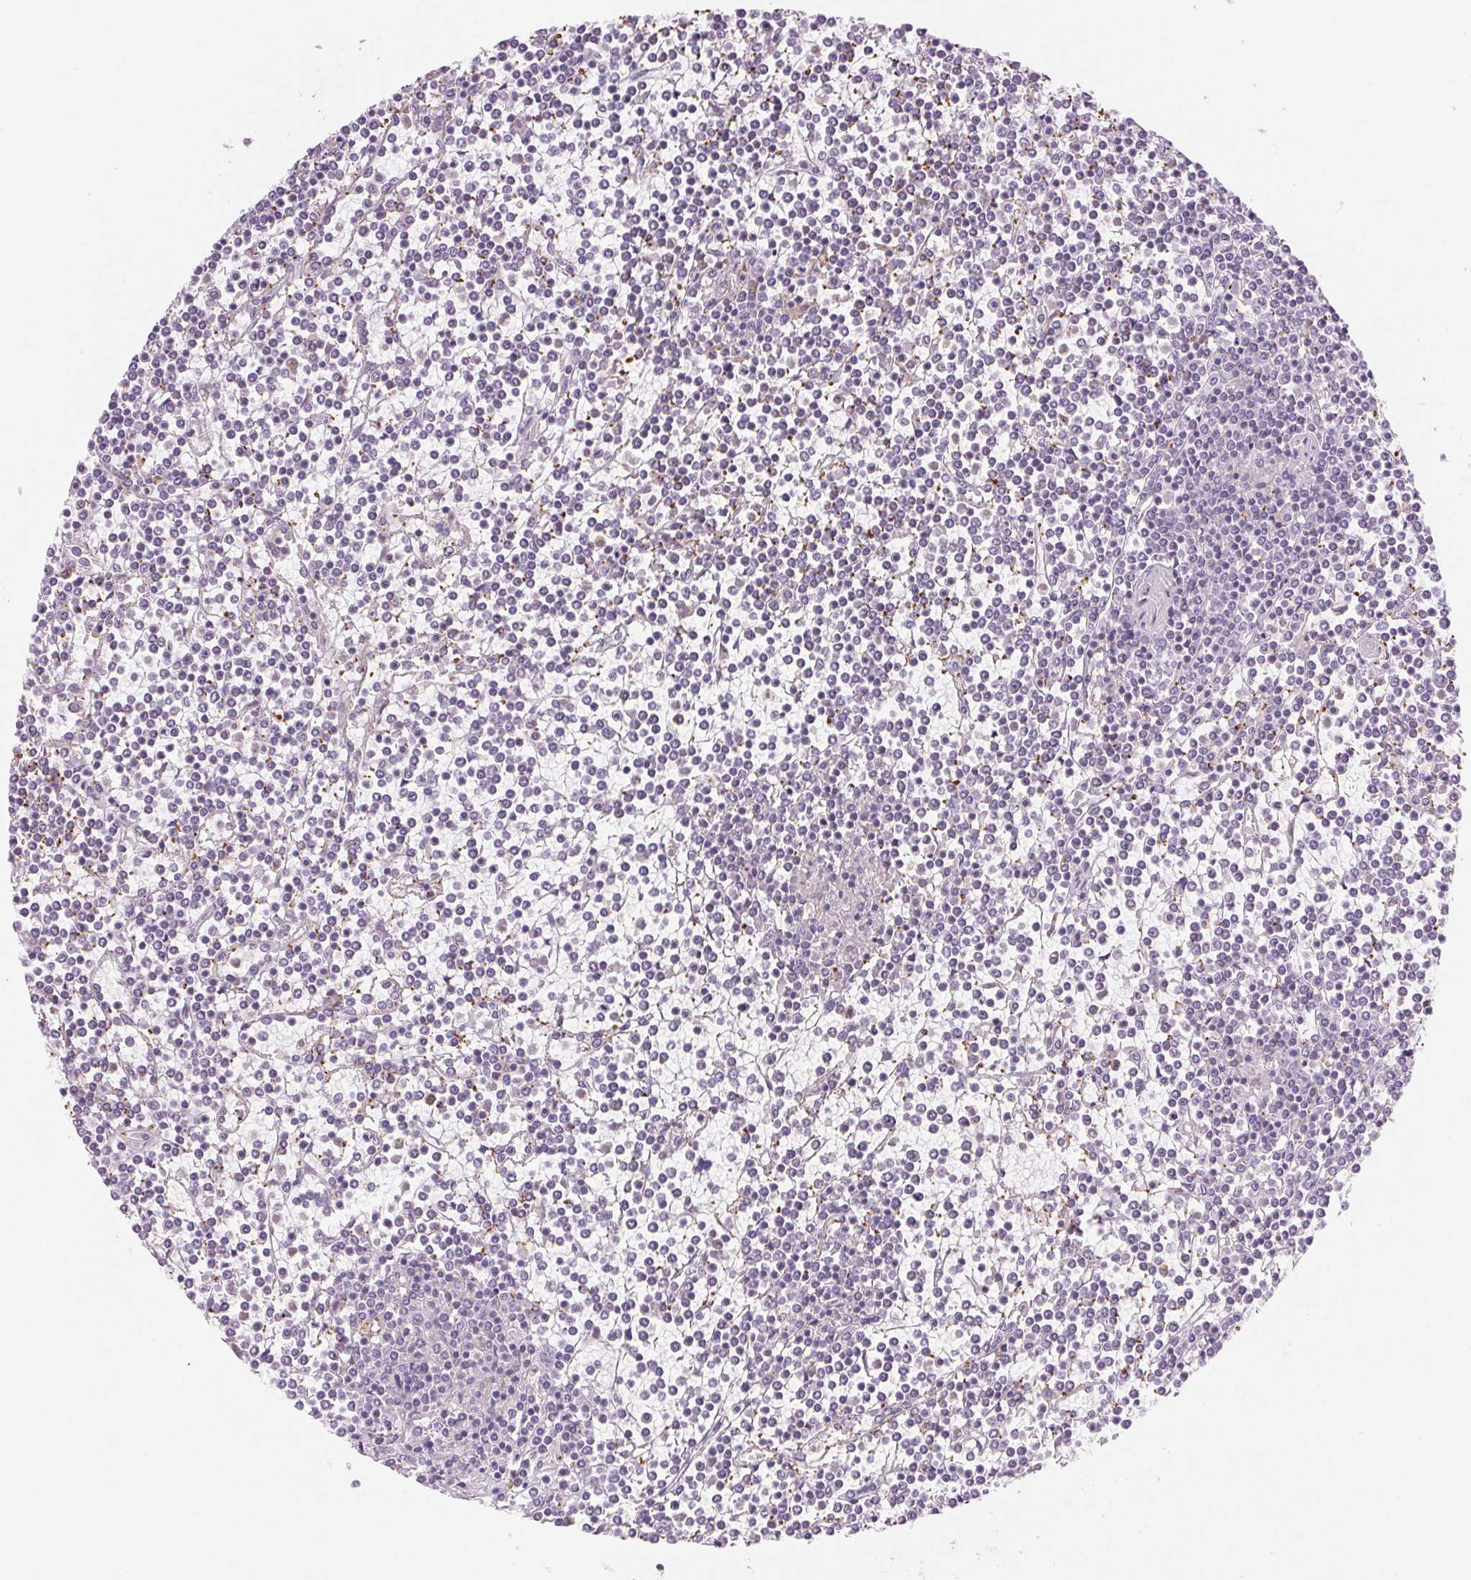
{"staining": {"intensity": "negative", "quantity": "none", "location": "none"}, "tissue": "lymphoma", "cell_type": "Tumor cells", "image_type": "cancer", "snomed": [{"axis": "morphology", "description": "Malignant lymphoma, non-Hodgkin's type, Low grade"}, {"axis": "topography", "description": "Spleen"}], "caption": "Immunohistochemical staining of low-grade malignant lymphoma, non-Hodgkin's type demonstrates no significant positivity in tumor cells.", "gene": "FGA", "patient": {"sex": "female", "age": 19}}